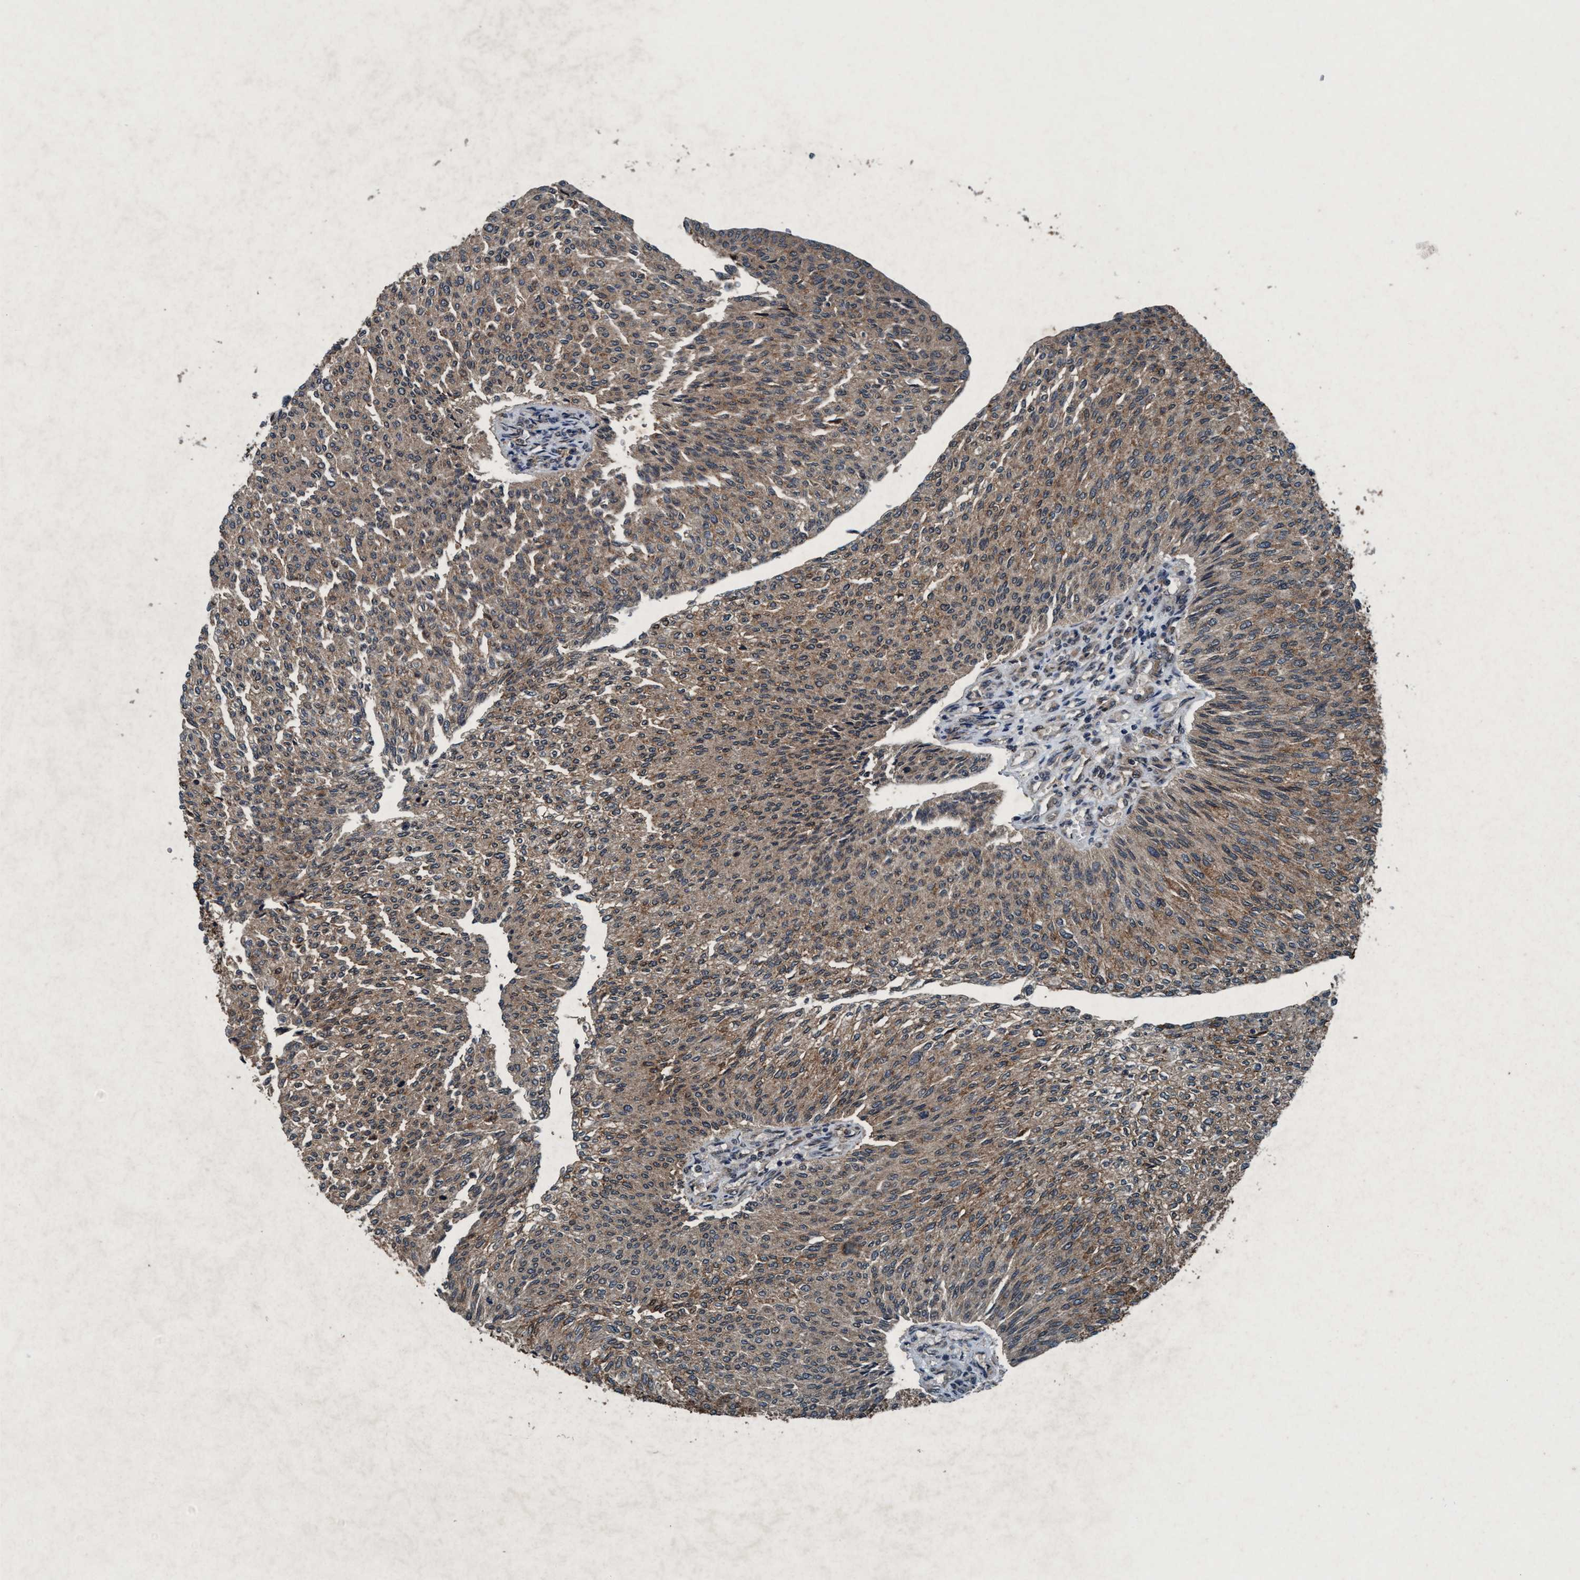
{"staining": {"intensity": "moderate", "quantity": ">75%", "location": "cytoplasmic/membranous"}, "tissue": "urothelial cancer", "cell_type": "Tumor cells", "image_type": "cancer", "snomed": [{"axis": "morphology", "description": "Urothelial carcinoma, Low grade"}, {"axis": "topography", "description": "Urinary bladder"}], "caption": "Protein staining shows moderate cytoplasmic/membranous positivity in about >75% of tumor cells in urothelial cancer.", "gene": "AKT1S1", "patient": {"sex": "female", "age": 79}}